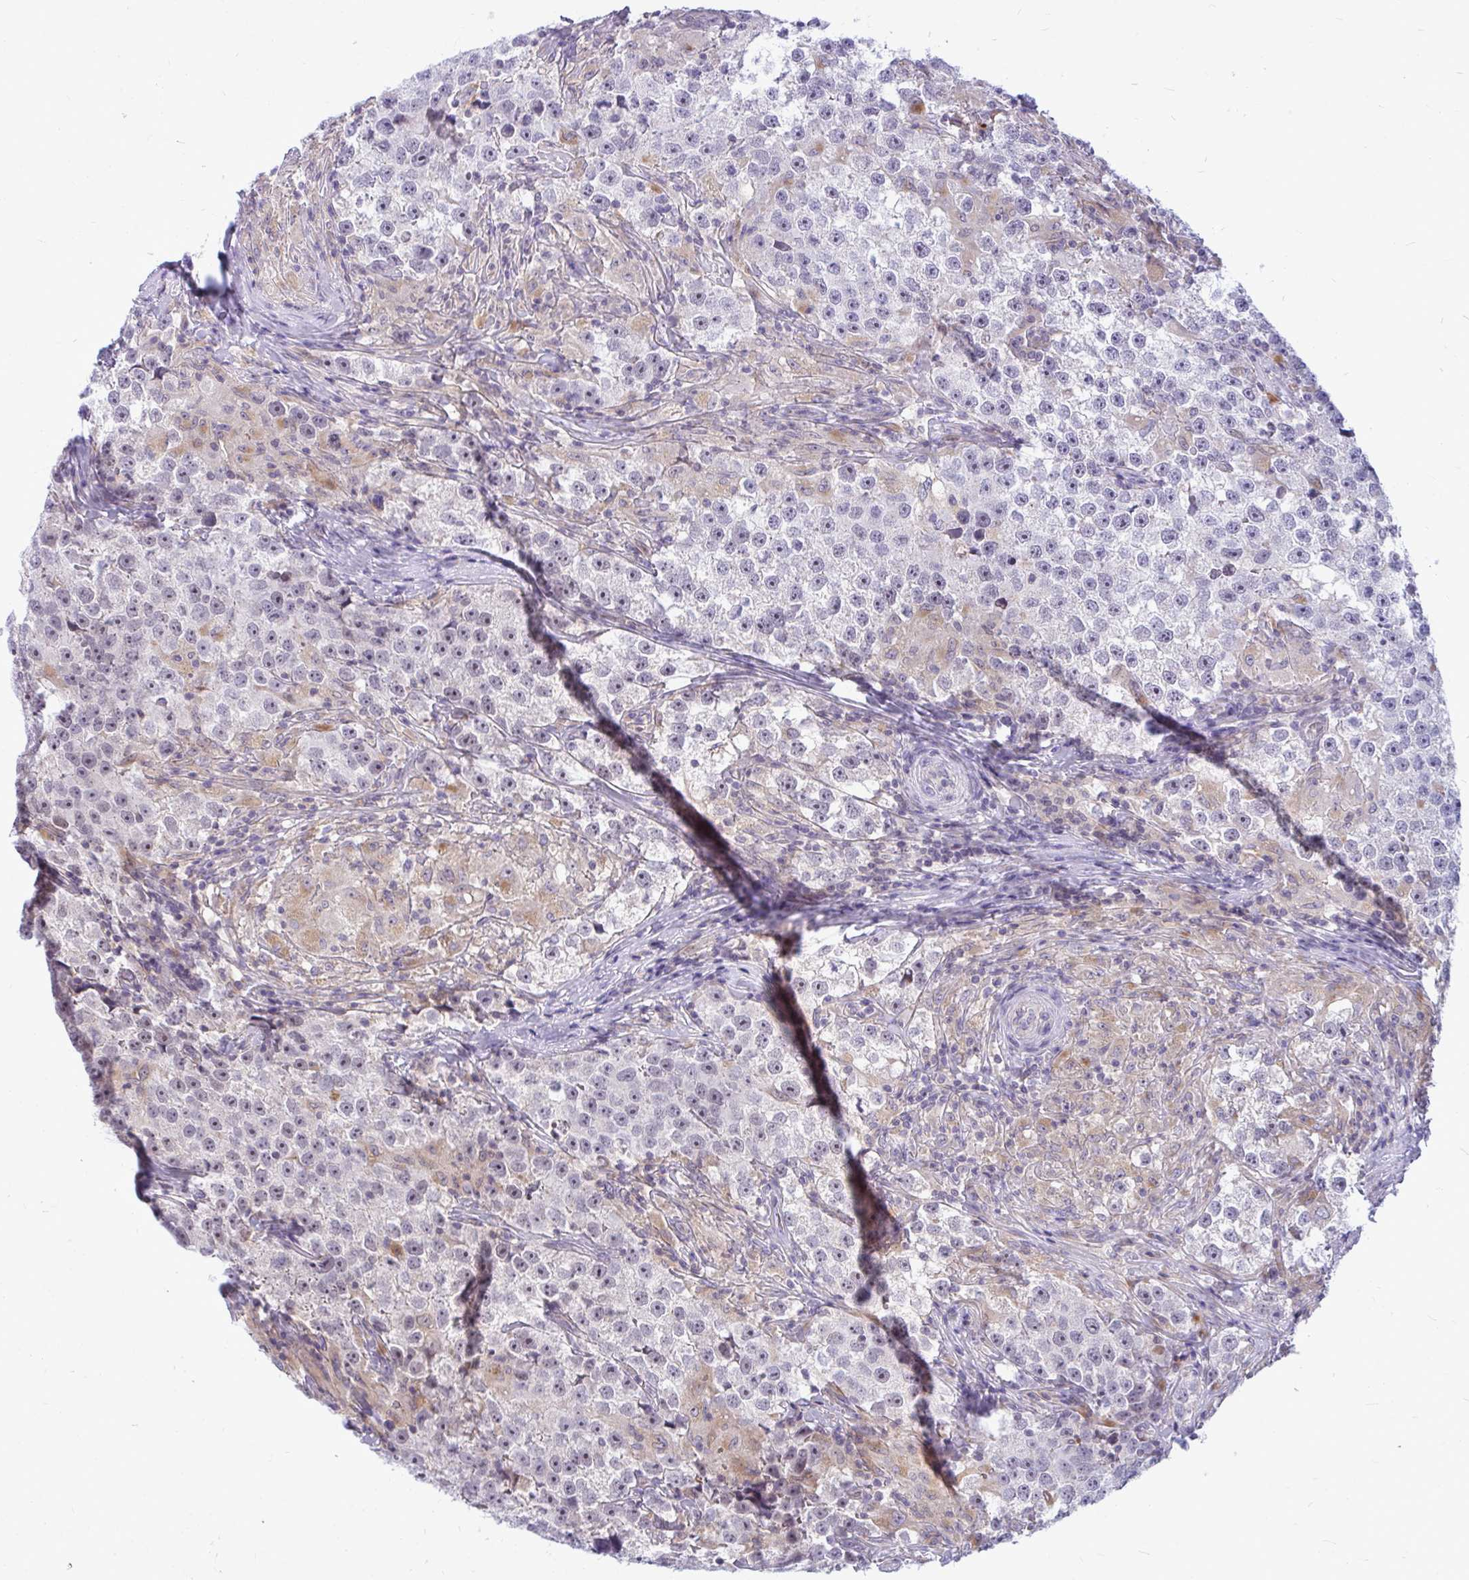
{"staining": {"intensity": "negative", "quantity": "none", "location": "none"}, "tissue": "testis cancer", "cell_type": "Tumor cells", "image_type": "cancer", "snomed": [{"axis": "morphology", "description": "Seminoma, NOS"}, {"axis": "topography", "description": "Testis"}], "caption": "A high-resolution micrograph shows IHC staining of testis seminoma, which demonstrates no significant staining in tumor cells. Brightfield microscopy of immunohistochemistry (IHC) stained with DAB (brown) and hematoxylin (blue), captured at high magnification.", "gene": "ZSCAN25", "patient": {"sex": "male", "age": 46}}